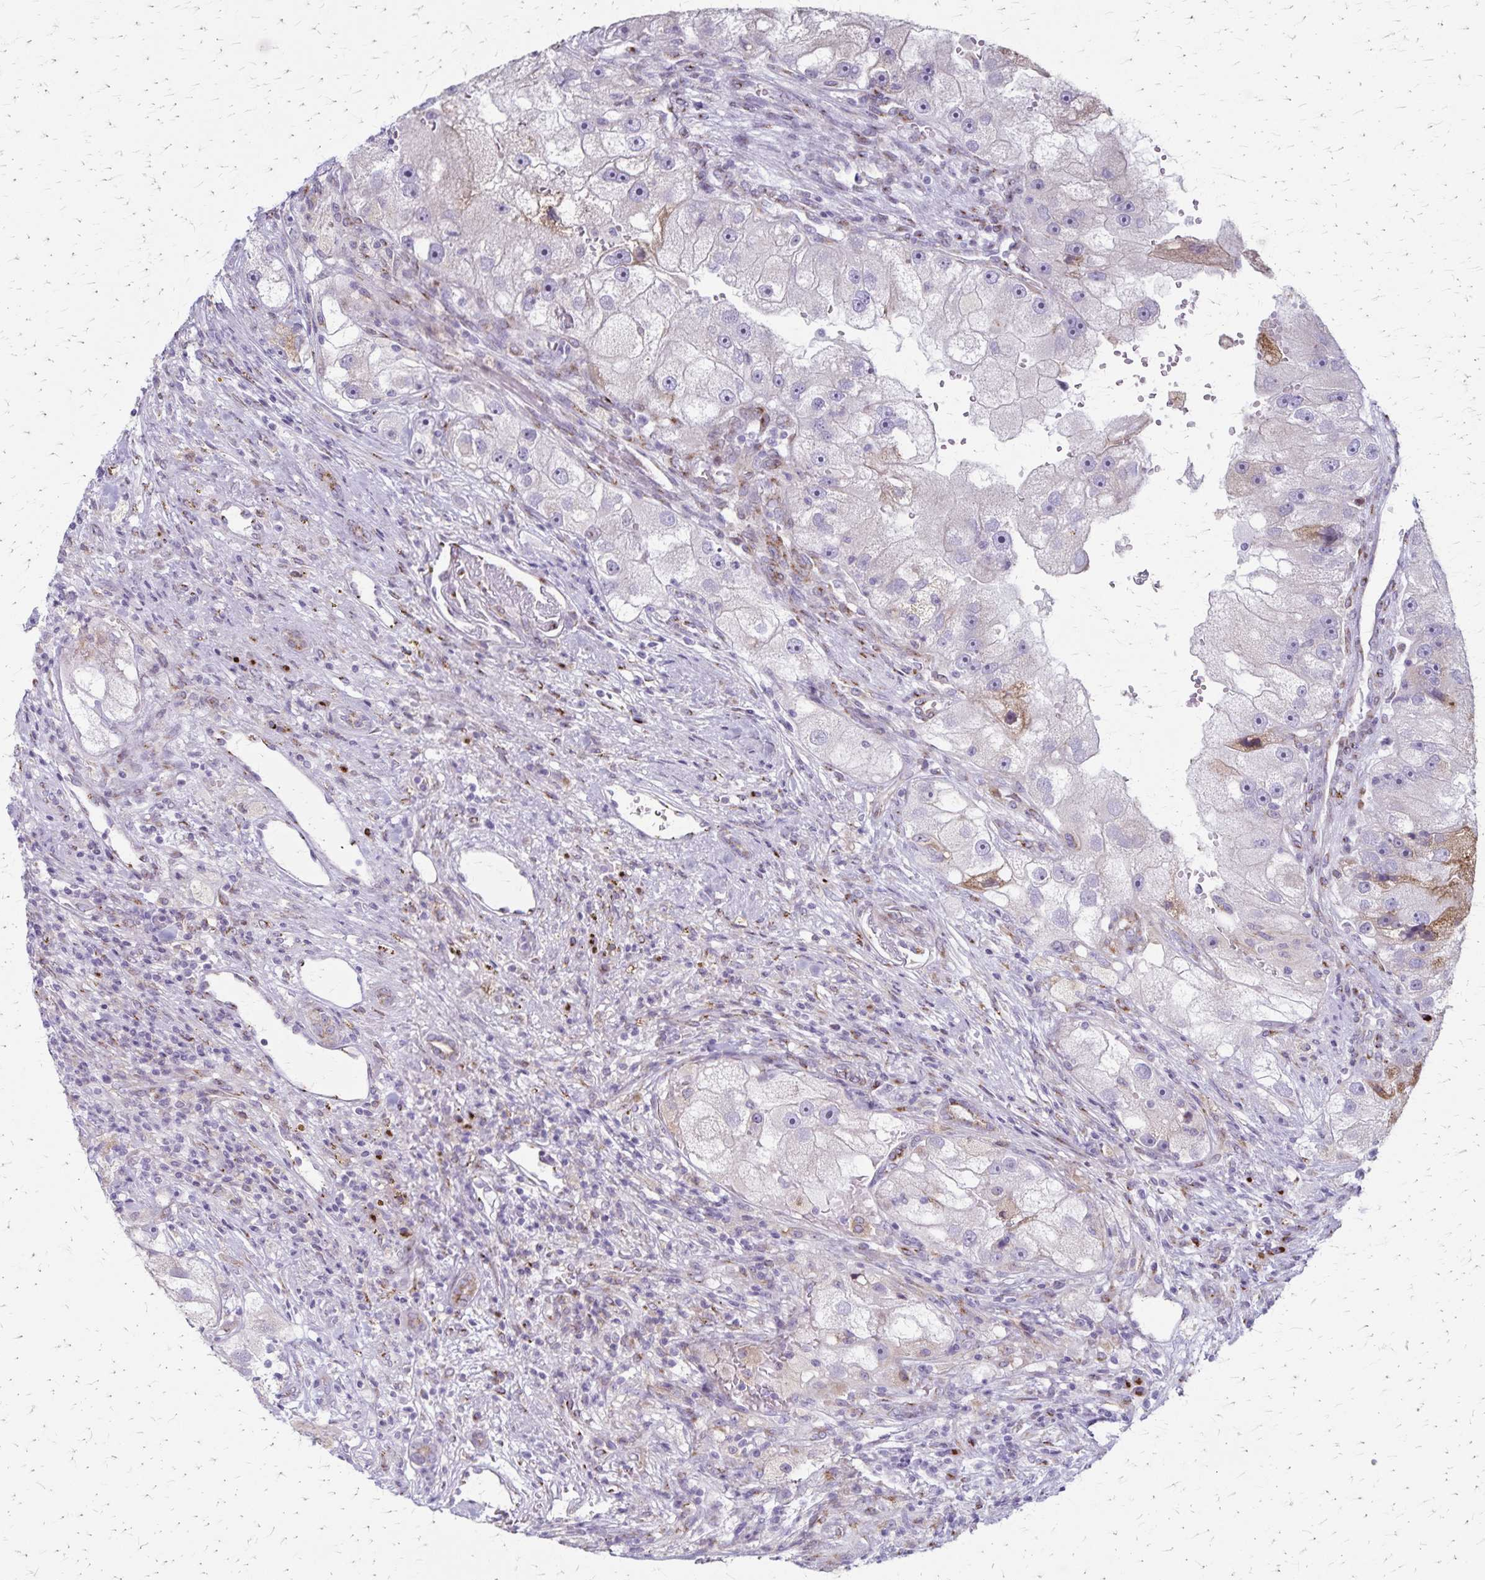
{"staining": {"intensity": "negative", "quantity": "none", "location": "none"}, "tissue": "renal cancer", "cell_type": "Tumor cells", "image_type": "cancer", "snomed": [{"axis": "morphology", "description": "Adenocarcinoma, NOS"}, {"axis": "topography", "description": "Kidney"}], "caption": "Immunohistochemical staining of human renal adenocarcinoma reveals no significant expression in tumor cells. Nuclei are stained in blue.", "gene": "MCFD2", "patient": {"sex": "male", "age": 63}}